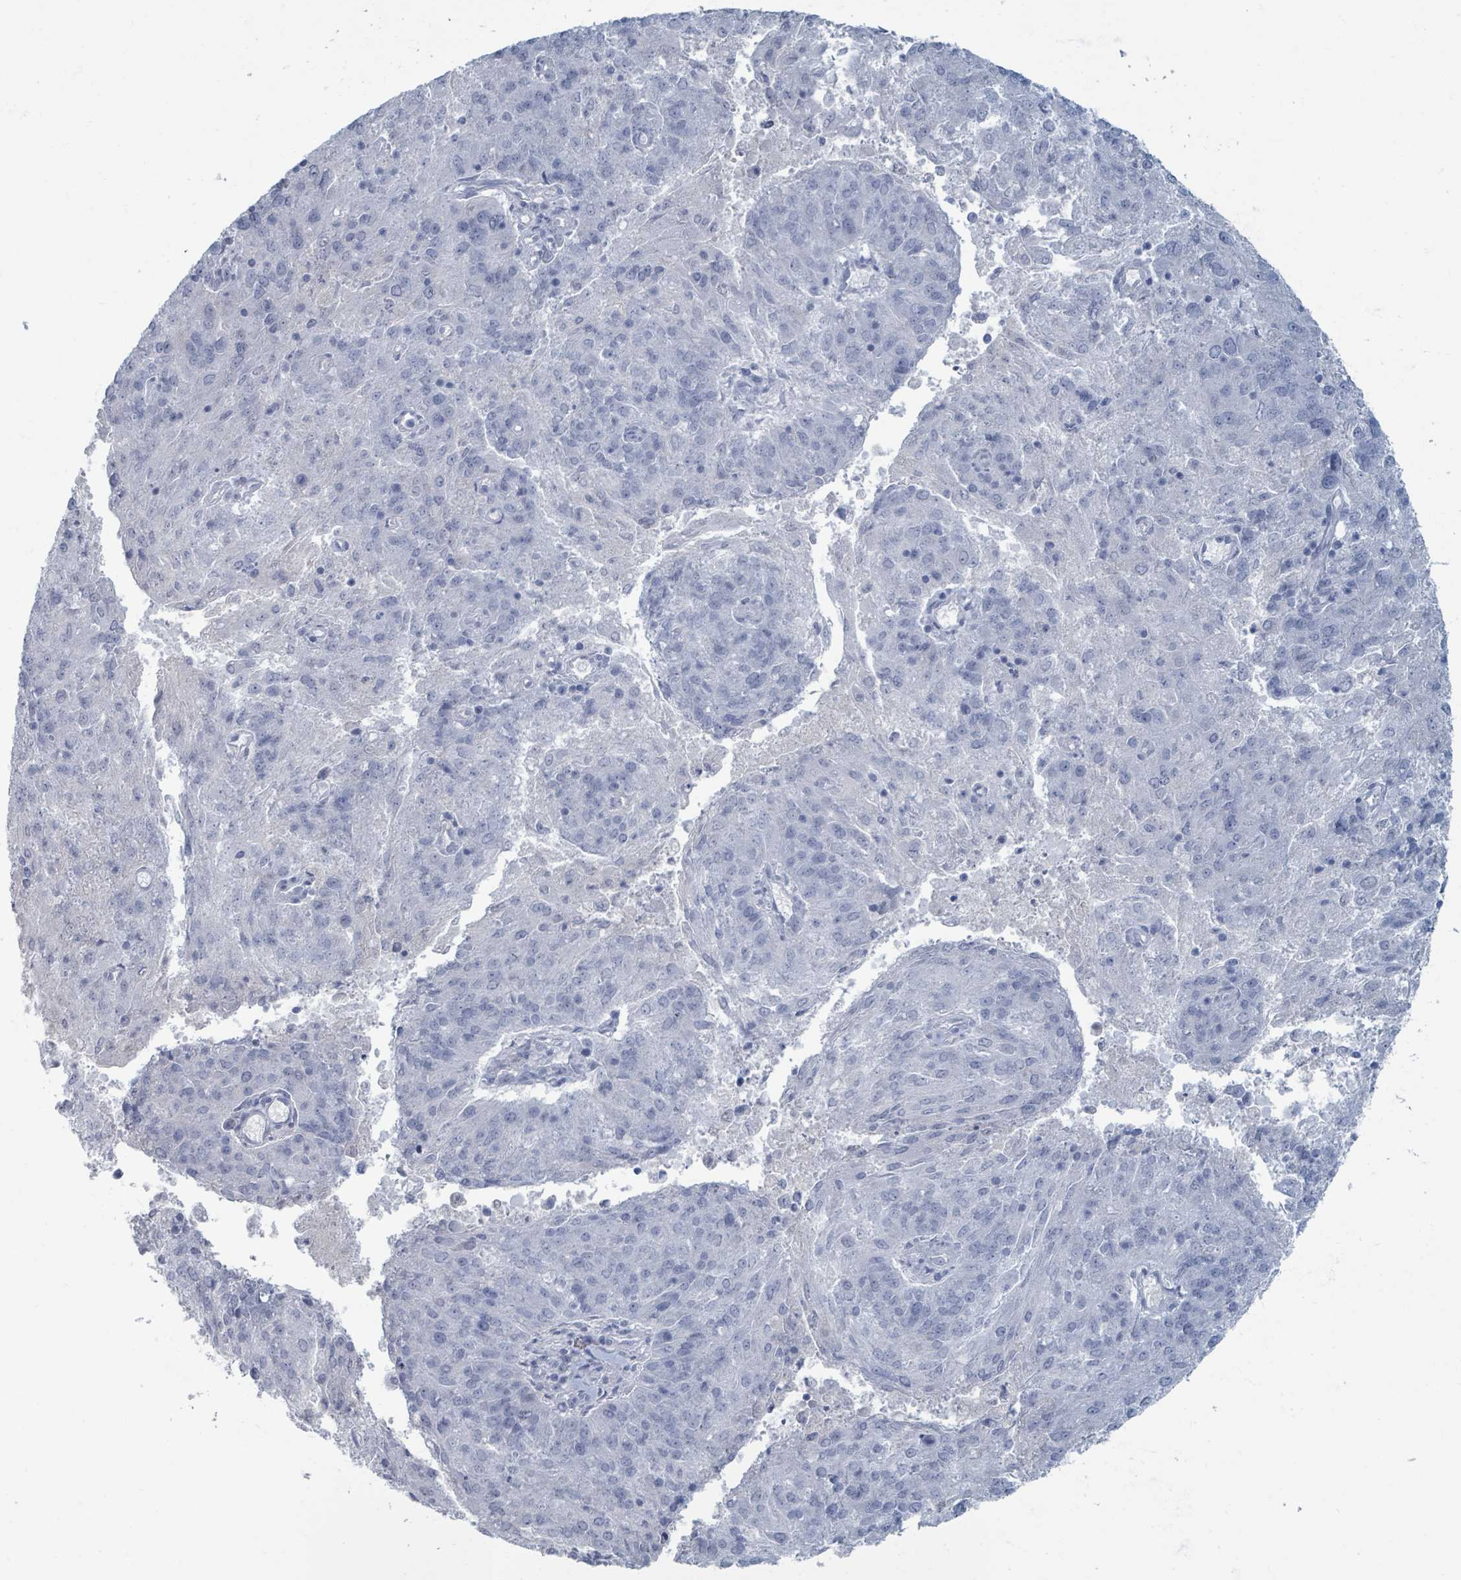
{"staining": {"intensity": "negative", "quantity": "none", "location": "none"}, "tissue": "endometrial cancer", "cell_type": "Tumor cells", "image_type": "cancer", "snomed": [{"axis": "morphology", "description": "Adenocarcinoma, NOS"}, {"axis": "topography", "description": "Endometrium"}], "caption": "This is an IHC micrograph of human endometrial cancer. There is no positivity in tumor cells.", "gene": "TAS2R1", "patient": {"sex": "female", "age": 82}}